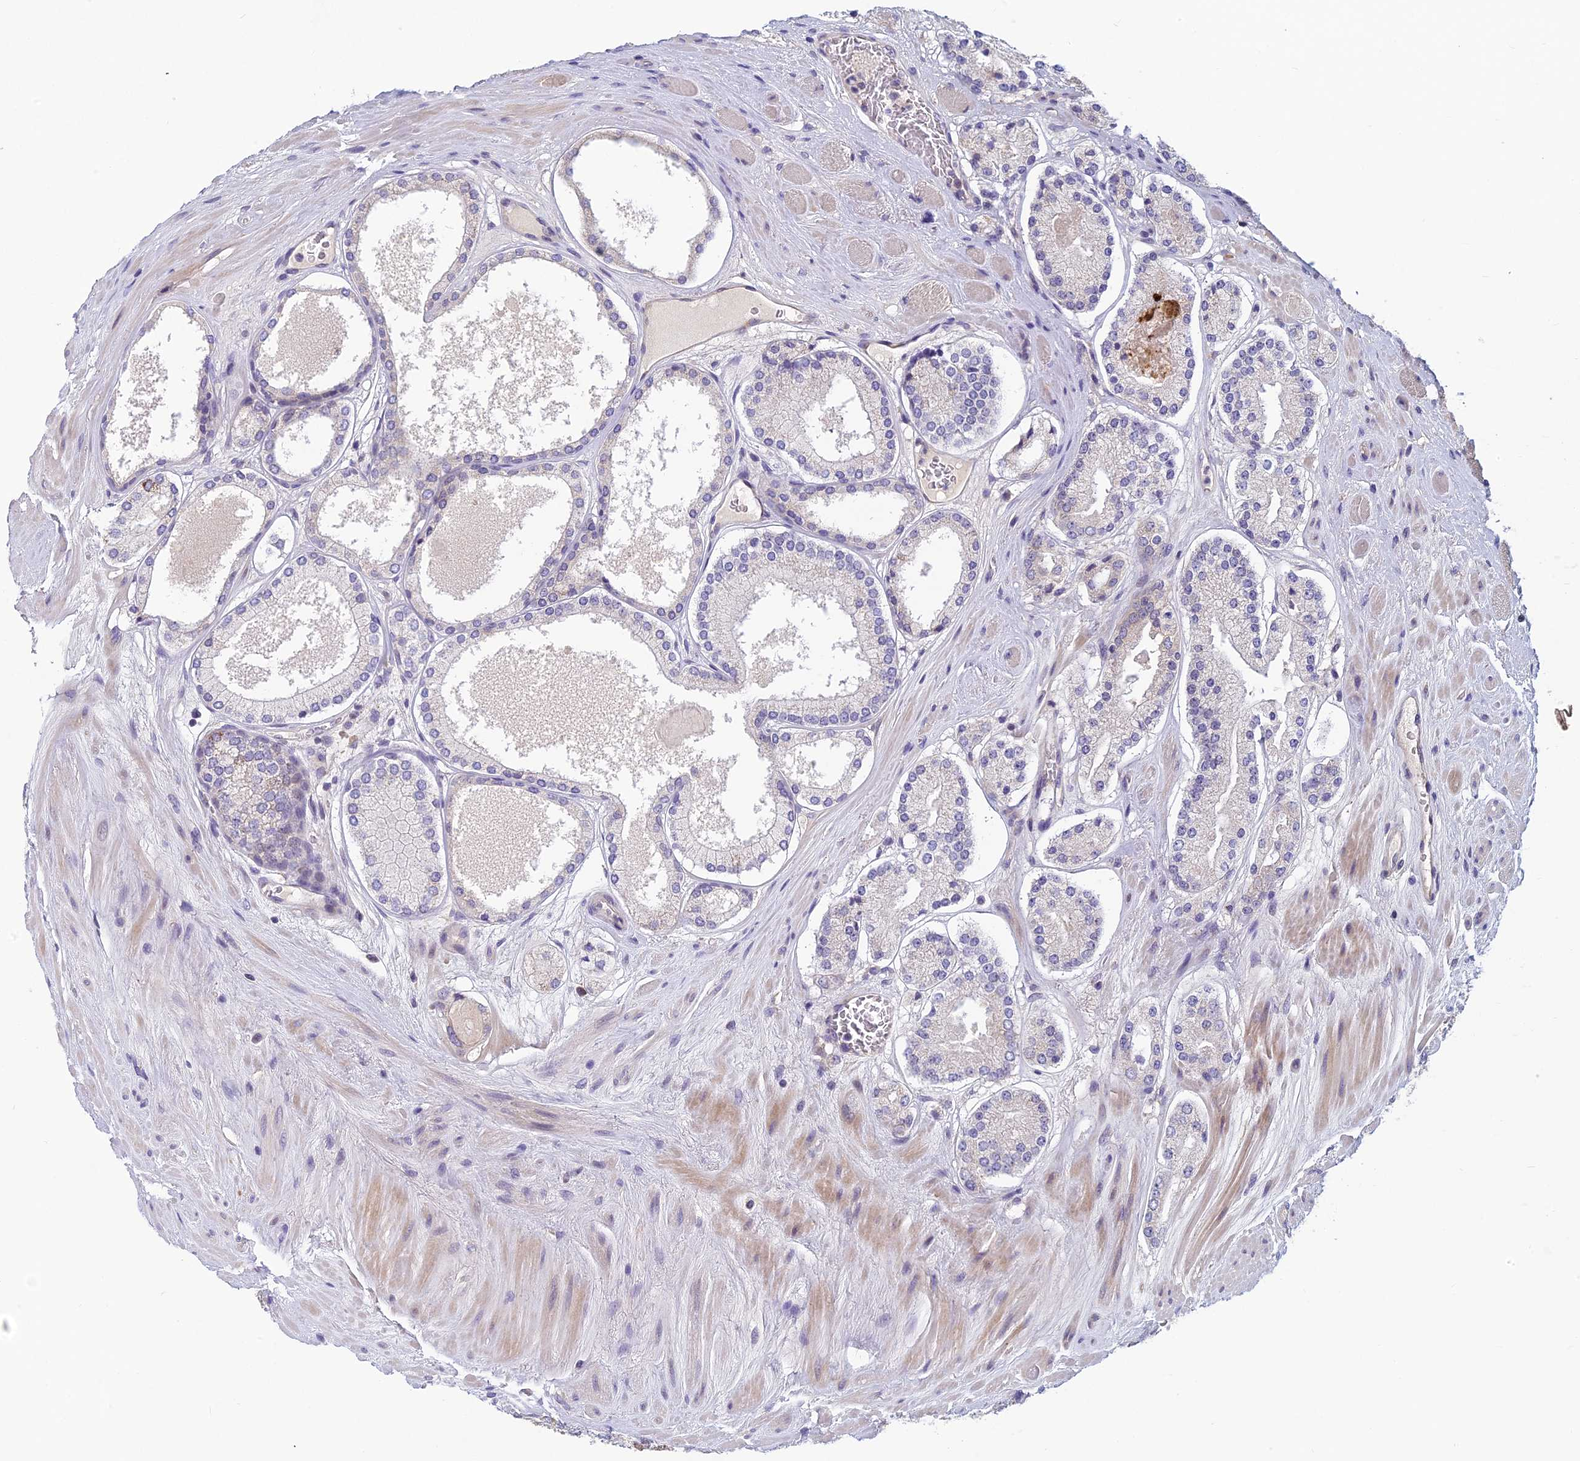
{"staining": {"intensity": "negative", "quantity": "none", "location": "none"}, "tissue": "prostate cancer", "cell_type": "Tumor cells", "image_type": "cancer", "snomed": [{"axis": "morphology", "description": "Adenocarcinoma, High grade"}, {"axis": "topography", "description": "Prostate"}], "caption": "Micrograph shows no significant protein expression in tumor cells of high-grade adenocarcinoma (prostate).", "gene": "HECA", "patient": {"sex": "male", "age": 67}}